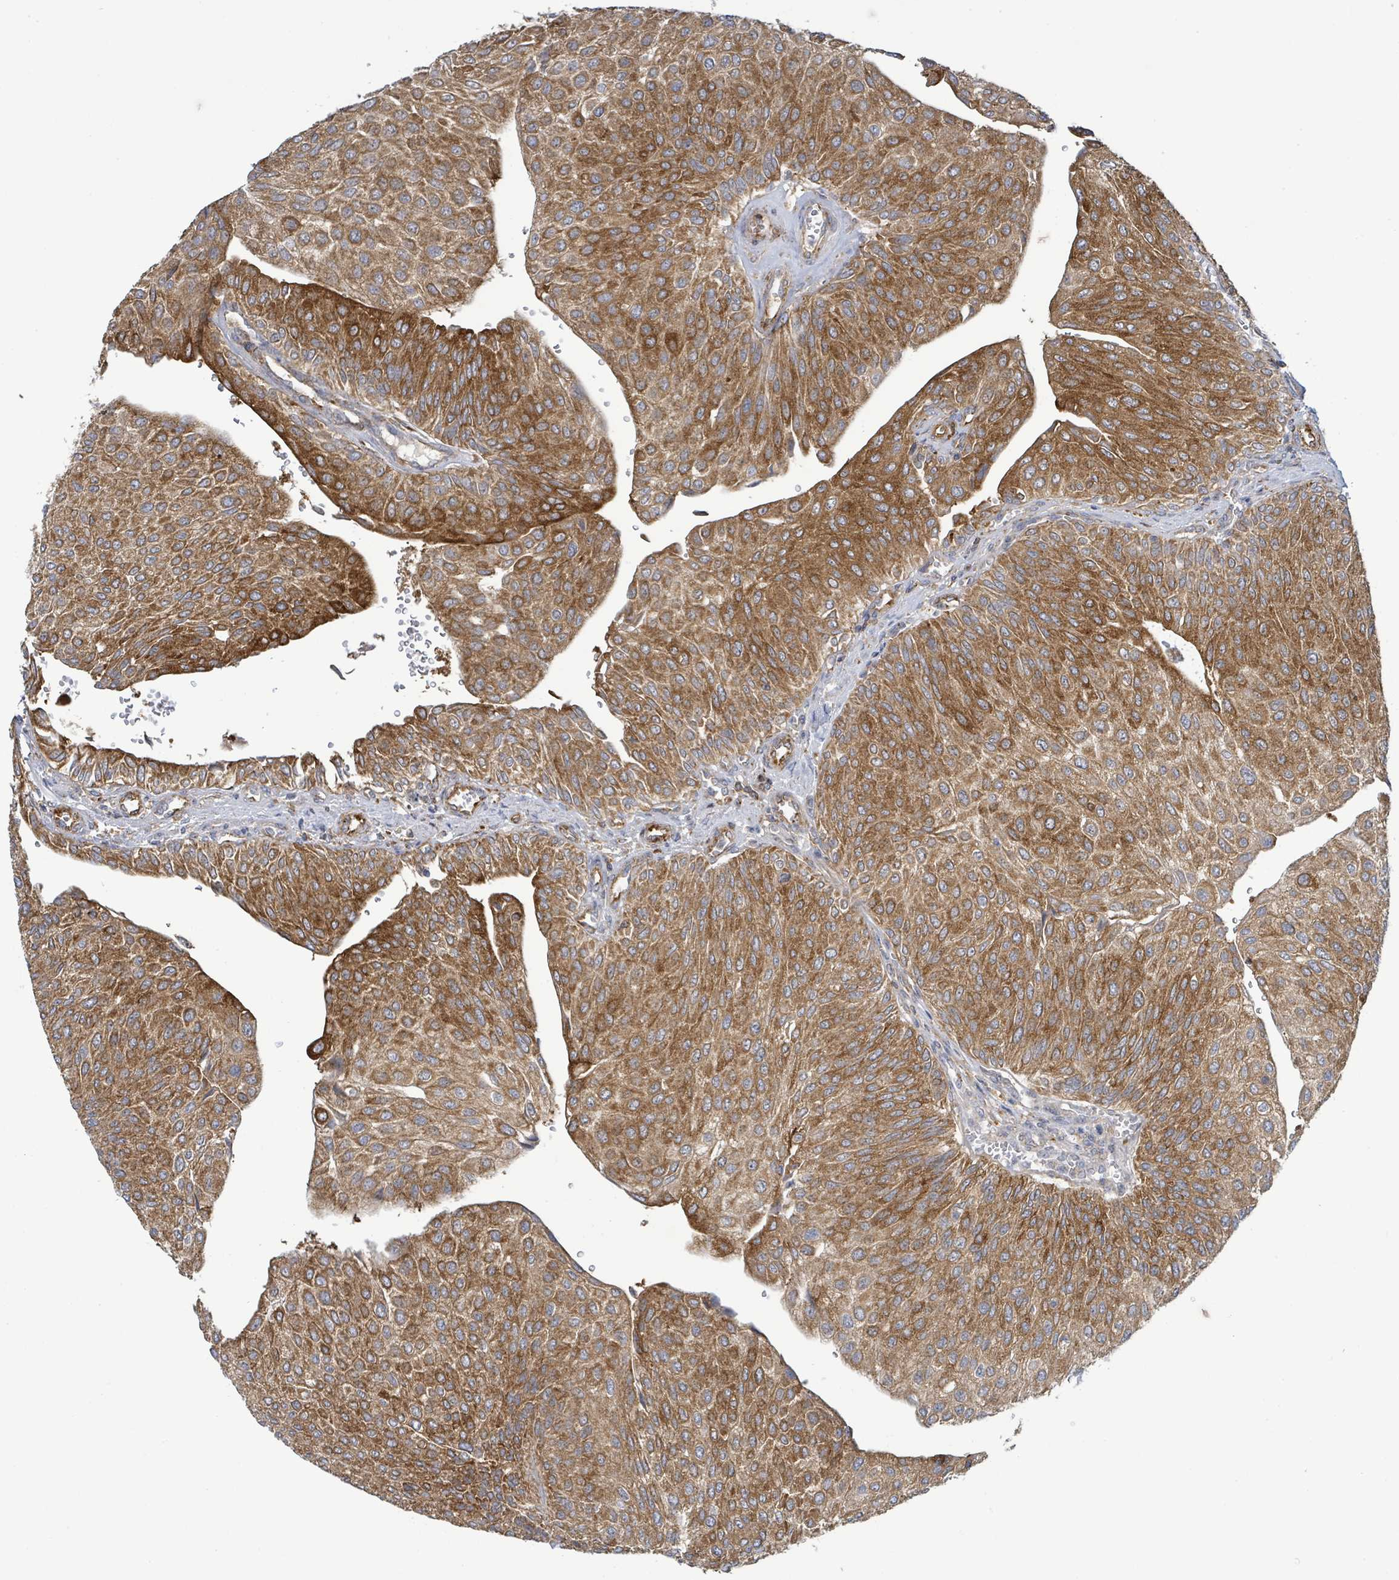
{"staining": {"intensity": "strong", "quantity": ">75%", "location": "cytoplasmic/membranous"}, "tissue": "urothelial cancer", "cell_type": "Tumor cells", "image_type": "cancer", "snomed": [{"axis": "morphology", "description": "Urothelial carcinoma, NOS"}, {"axis": "topography", "description": "Urinary bladder"}], "caption": "High-magnification brightfield microscopy of transitional cell carcinoma stained with DAB (brown) and counterstained with hematoxylin (blue). tumor cells exhibit strong cytoplasmic/membranous positivity is present in about>75% of cells. (DAB IHC, brown staining for protein, blue staining for nuclei).", "gene": "EGFL7", "patient": {"sex": "male", "age": 67}}